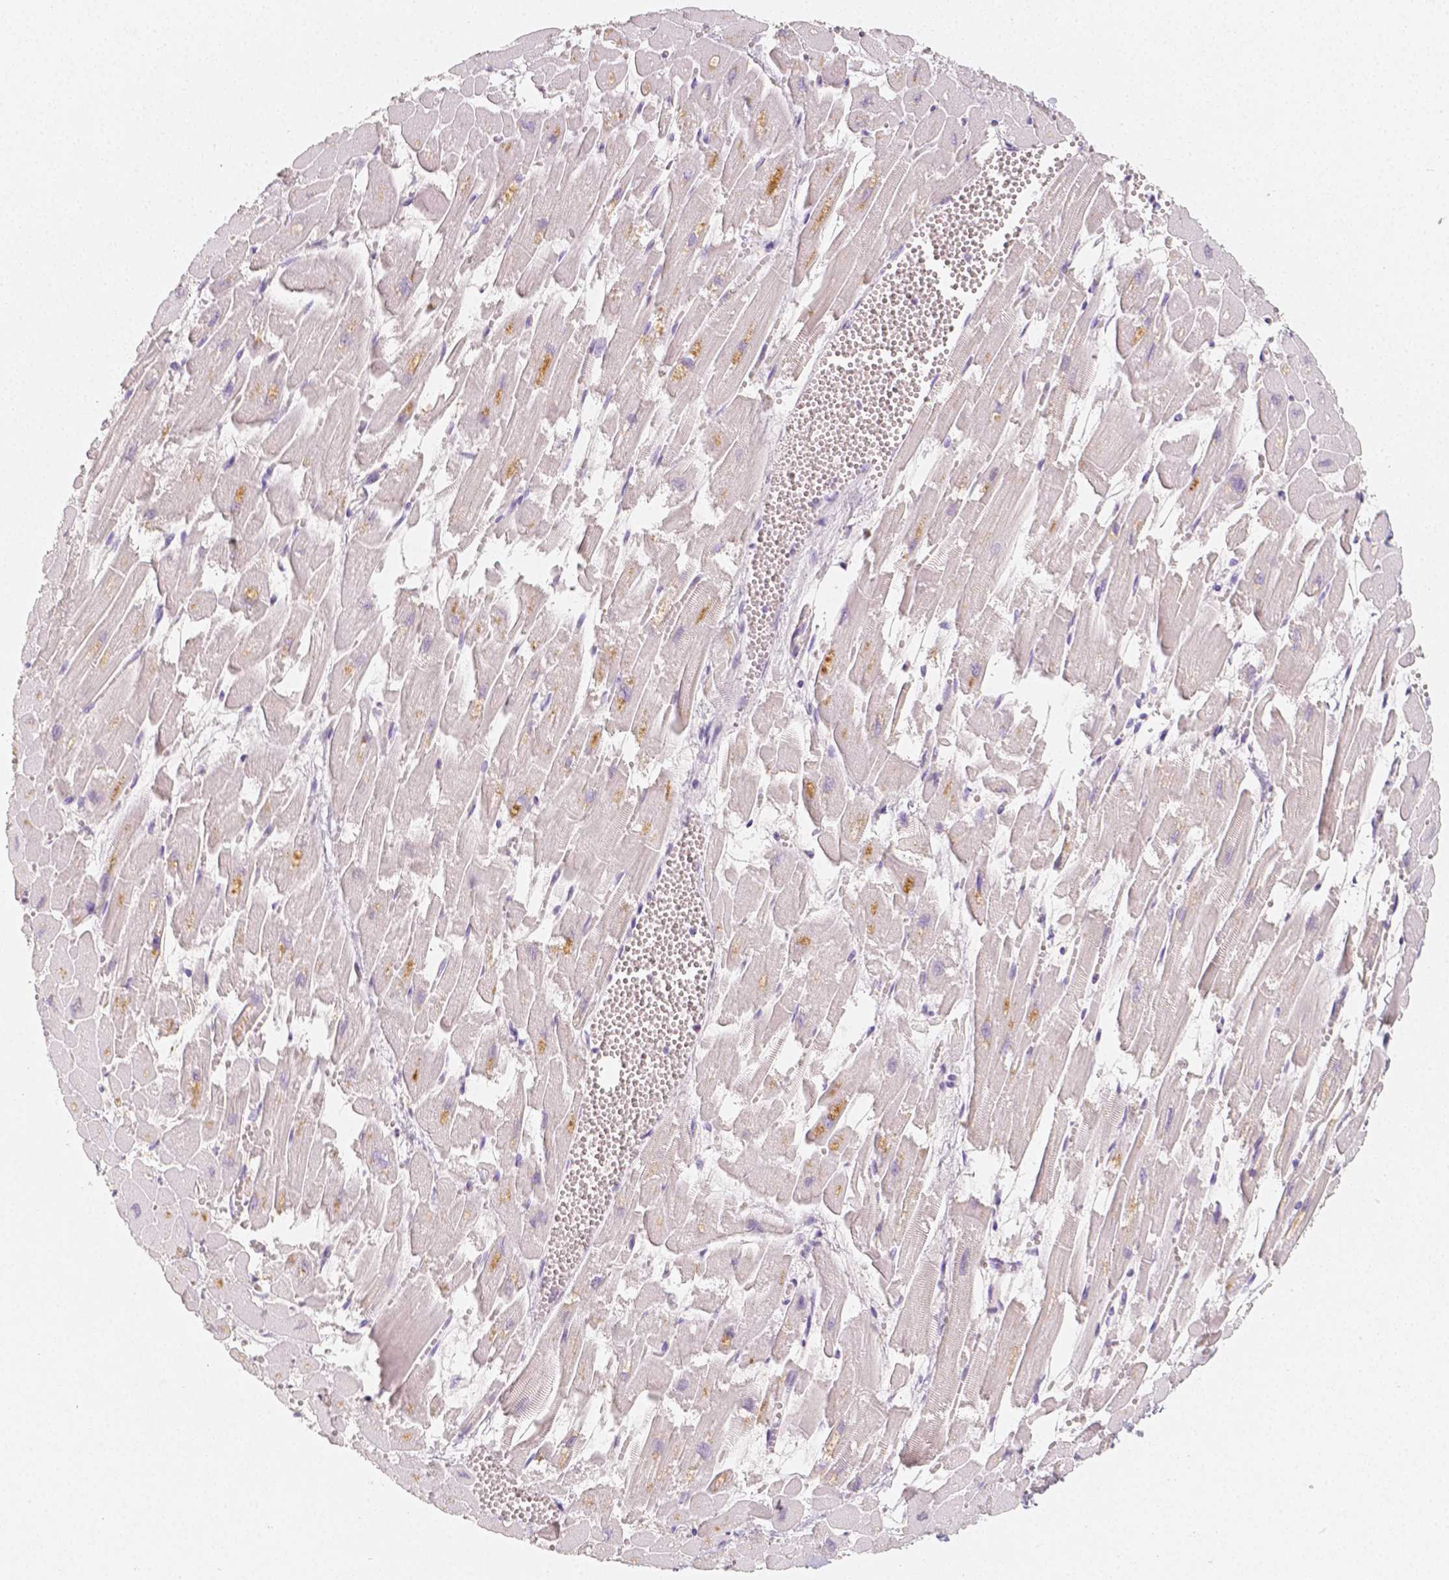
{"staining": {"intensity": "moderate", "quantity": "<25%", "location": "cytoplasmic/membranous"}, "tissue": "heart muscle", "cell_type": "Cardiomyocytes", "image_type": "normal", "snomed": [{"axis": "morphology", "description": "Normal tissue, NOS"}, {"axis": "topography", "description": "Heart"}], "caption": "DAB immunohistochemical staining of benign human heart muscle exhibits moderate cytoplasmic/membranous protein expression in approximately <25% of cardiomyocytes.", "gene": "HNF1B", "patient": {"sex": "female", "age": 52}}